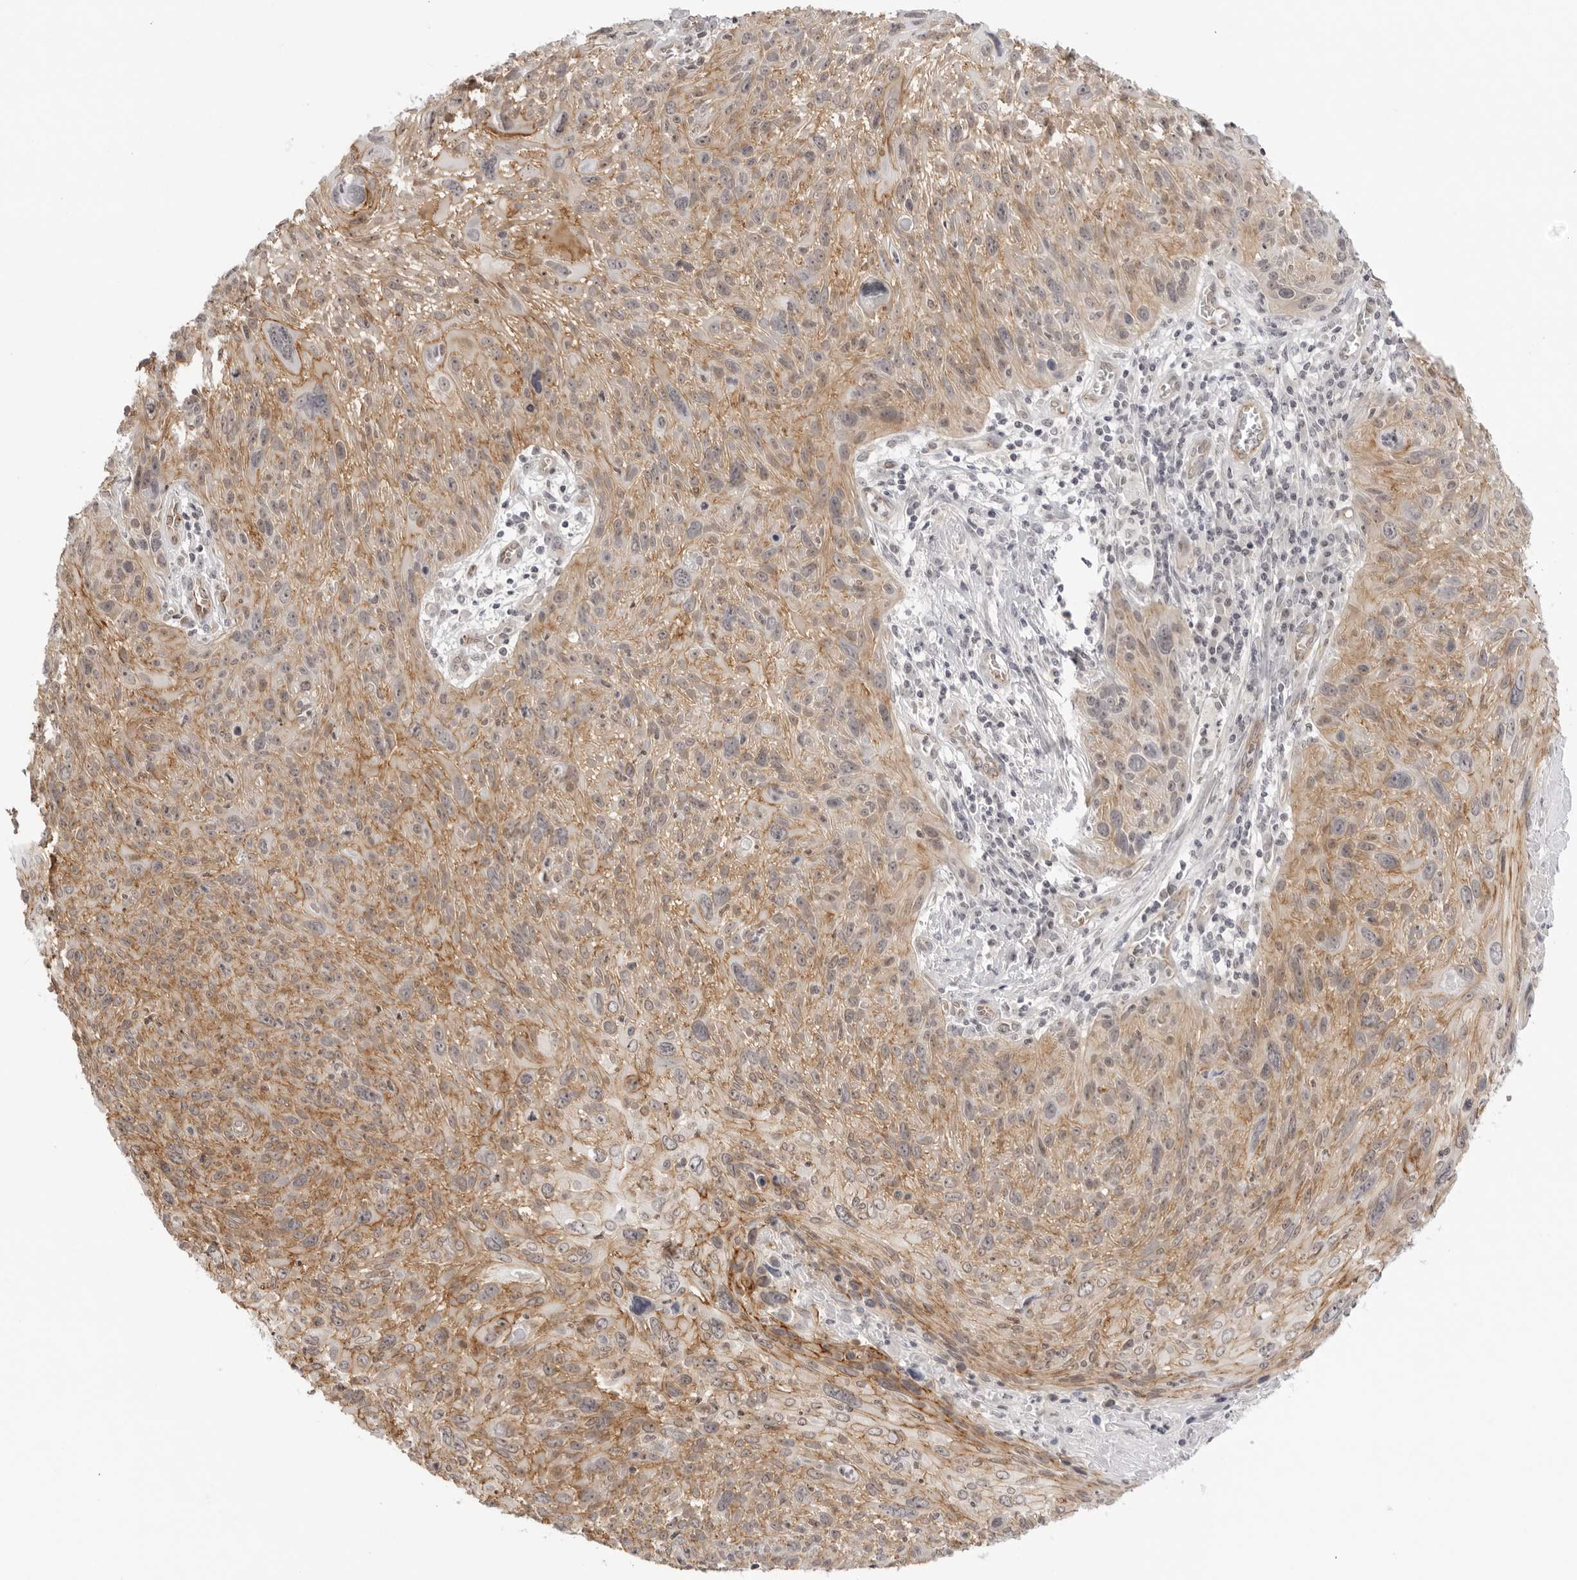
{"staining": {"intensity": "moderate", "quantity": "25%-75%", "location": "cytoplasmic/membranous"}, "tissue": "cervical cancer", "cell_type": "Tumor cells", "image_type": "cancer", "snomed": [{"axis": "morphology", "description": "Squamous cell carcinoma, NOS"}, {"axis": "topography", "description": "Cervix"}], "caption": "Immunohistochemistry (IHC) (DAB (3,3'-diaminobenzidine)) staining of cervical cancer exhibits moderate cytoplasmic/membranous protein positivity in about 25%-75% of tumor cells.", "gene": "TRAPPC3", "patient": {"sex": "female", "age": 51}}